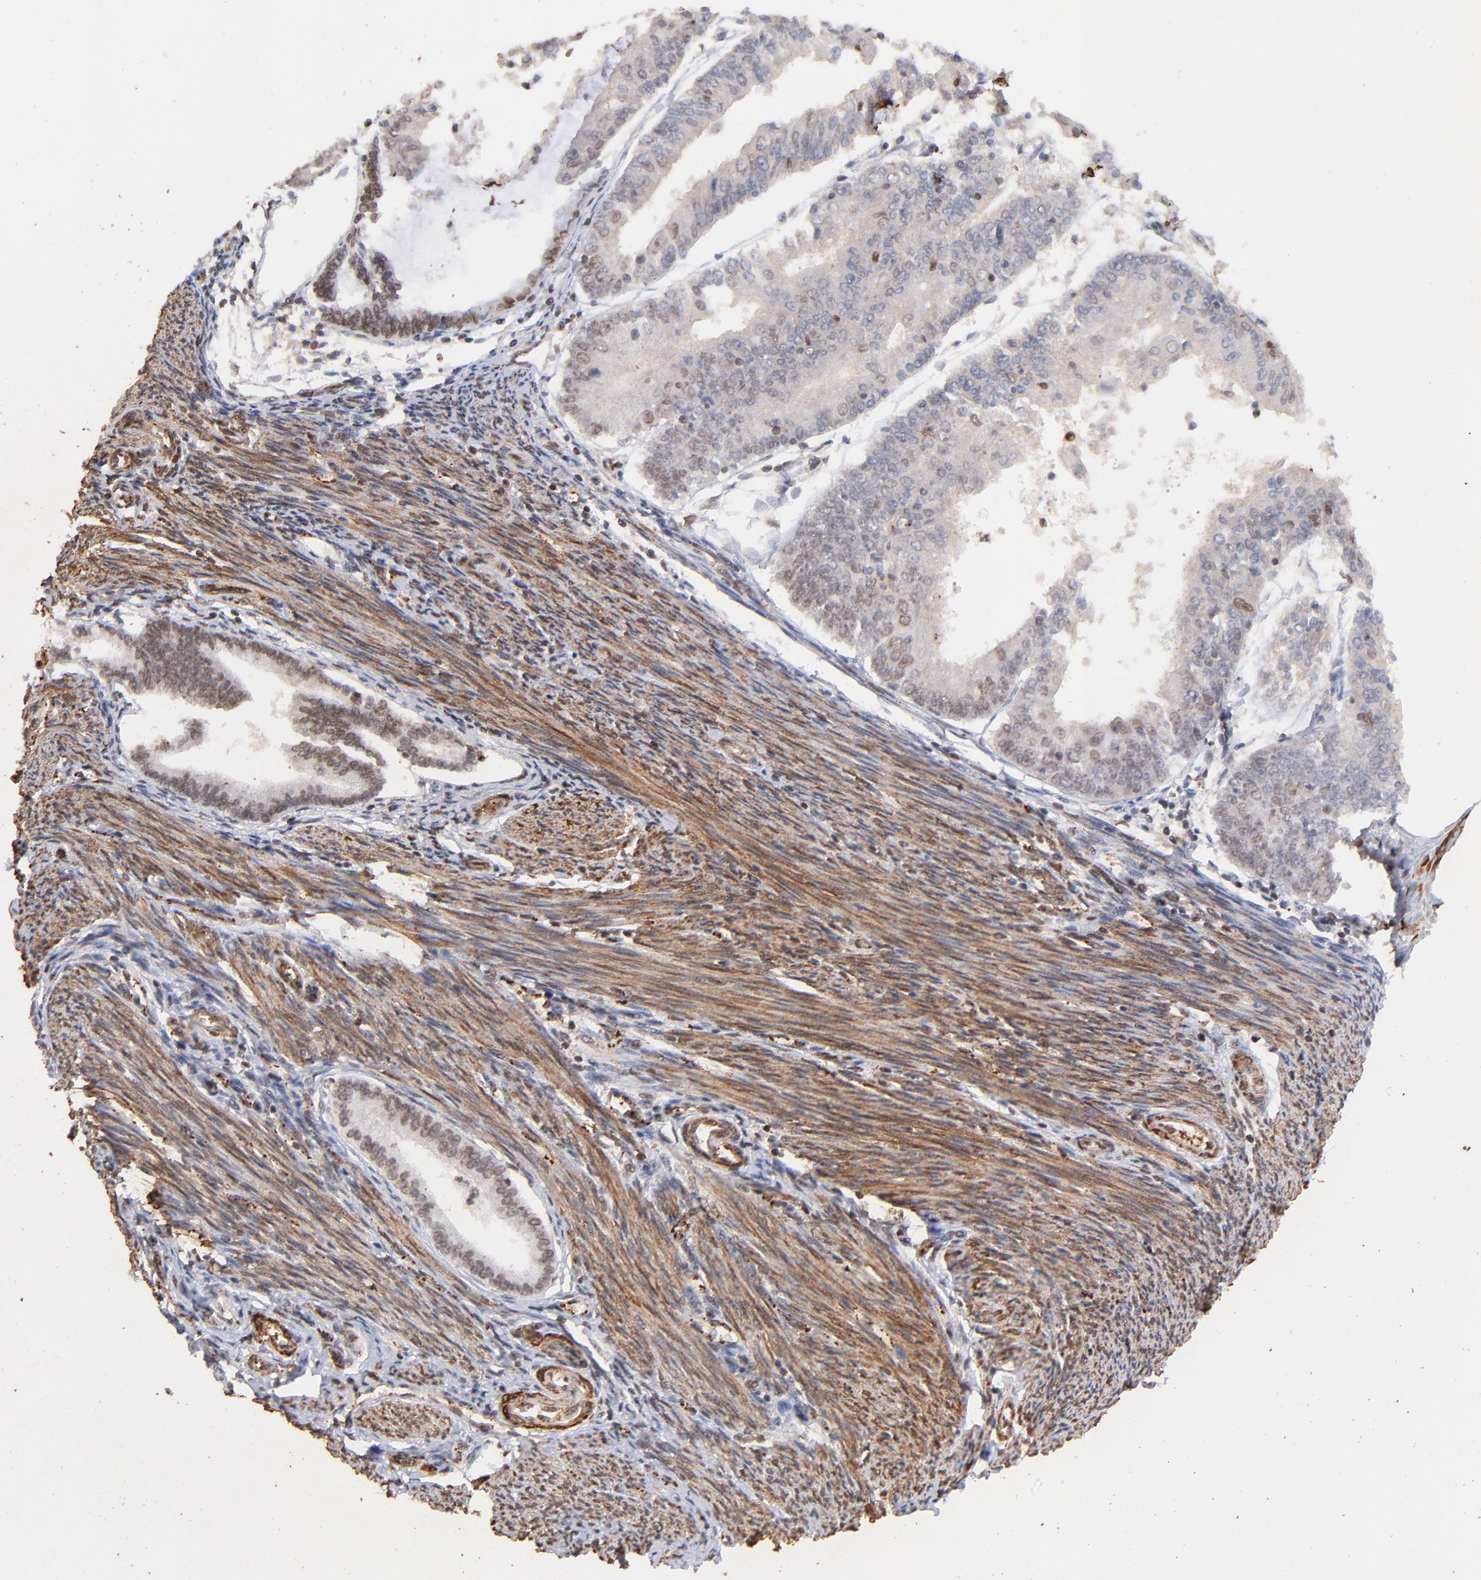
{"staining": {"intensity": "weak", "quantity": "25%-75%", "location": "nuclear"}, "tissue": "endometrial cancer", "cell_type": "Tumor cells", "image_type": "cancer", "snomed": [{"axis": "morphology", "description": "Adenocarcinoma, NOS"}, {"axis": "topography", "description": "Endometrium"}], "caption": "Approximately 25%-75% of tumor cells in human endometrial cancer demonstrate weak nuclear protein expression as visualized by brown immunohistochemical staining.", "gene": "ZFP92", "patient": {"sex": "female", "age": 79}}